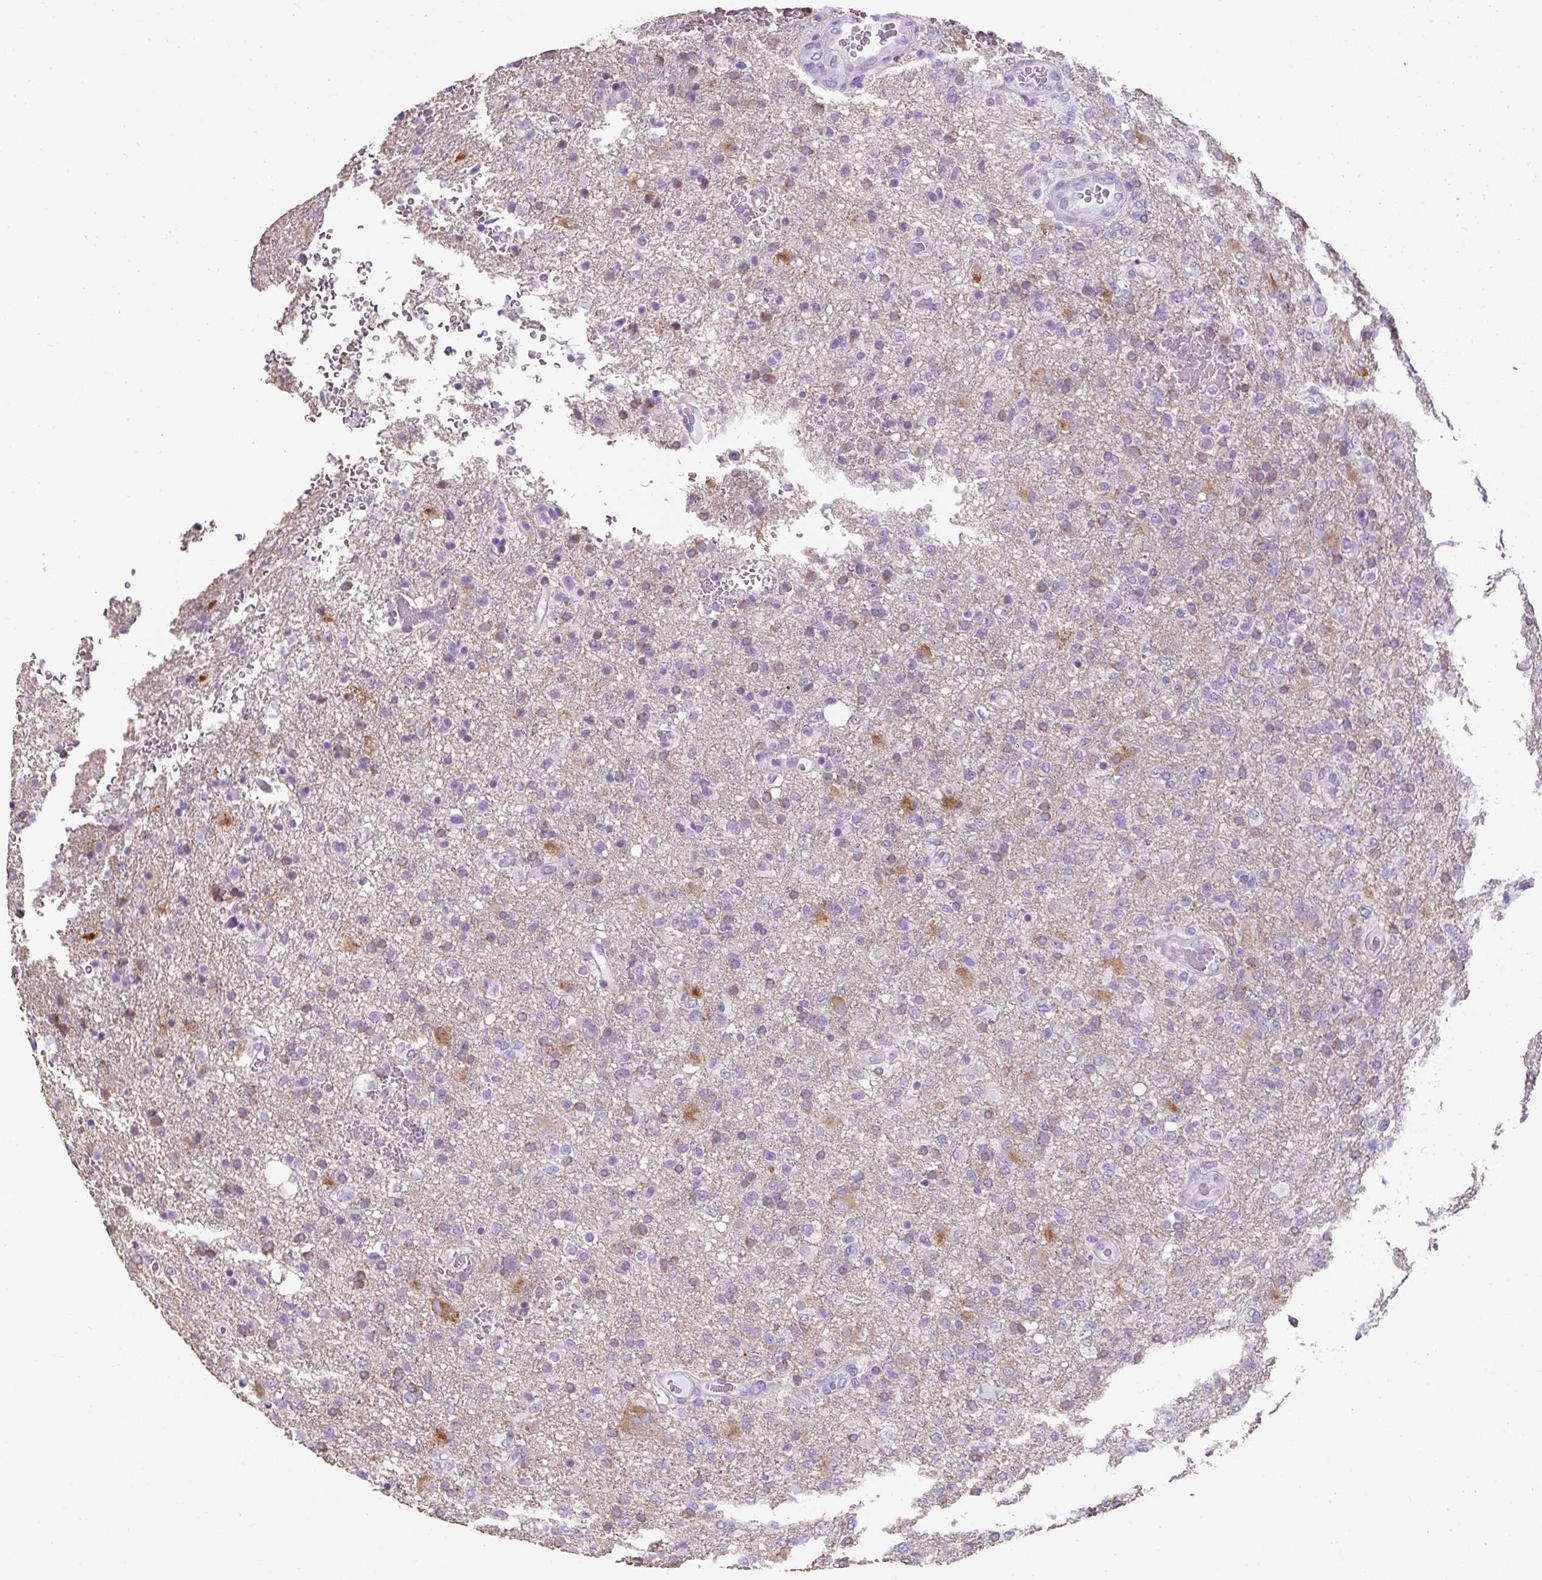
{"staining": {"intensity": "weak", "quantity": "<25%", "location": "cytoplasmic/membranous"}, "tissue": "glioma", "cell_type": "Tumor cells", "image_type": "cancer", "snomed": [{"axis": "morphology", "description": "Glioma, malignant, High grade"}, {"axis": "topography", "description": "Brain"}], "caption": "Tumor cells are negative for protein expression in human malignant high-grade glioma.", "gene": "C2CD4C", "patient": {"sex": "female", "age": 74}}